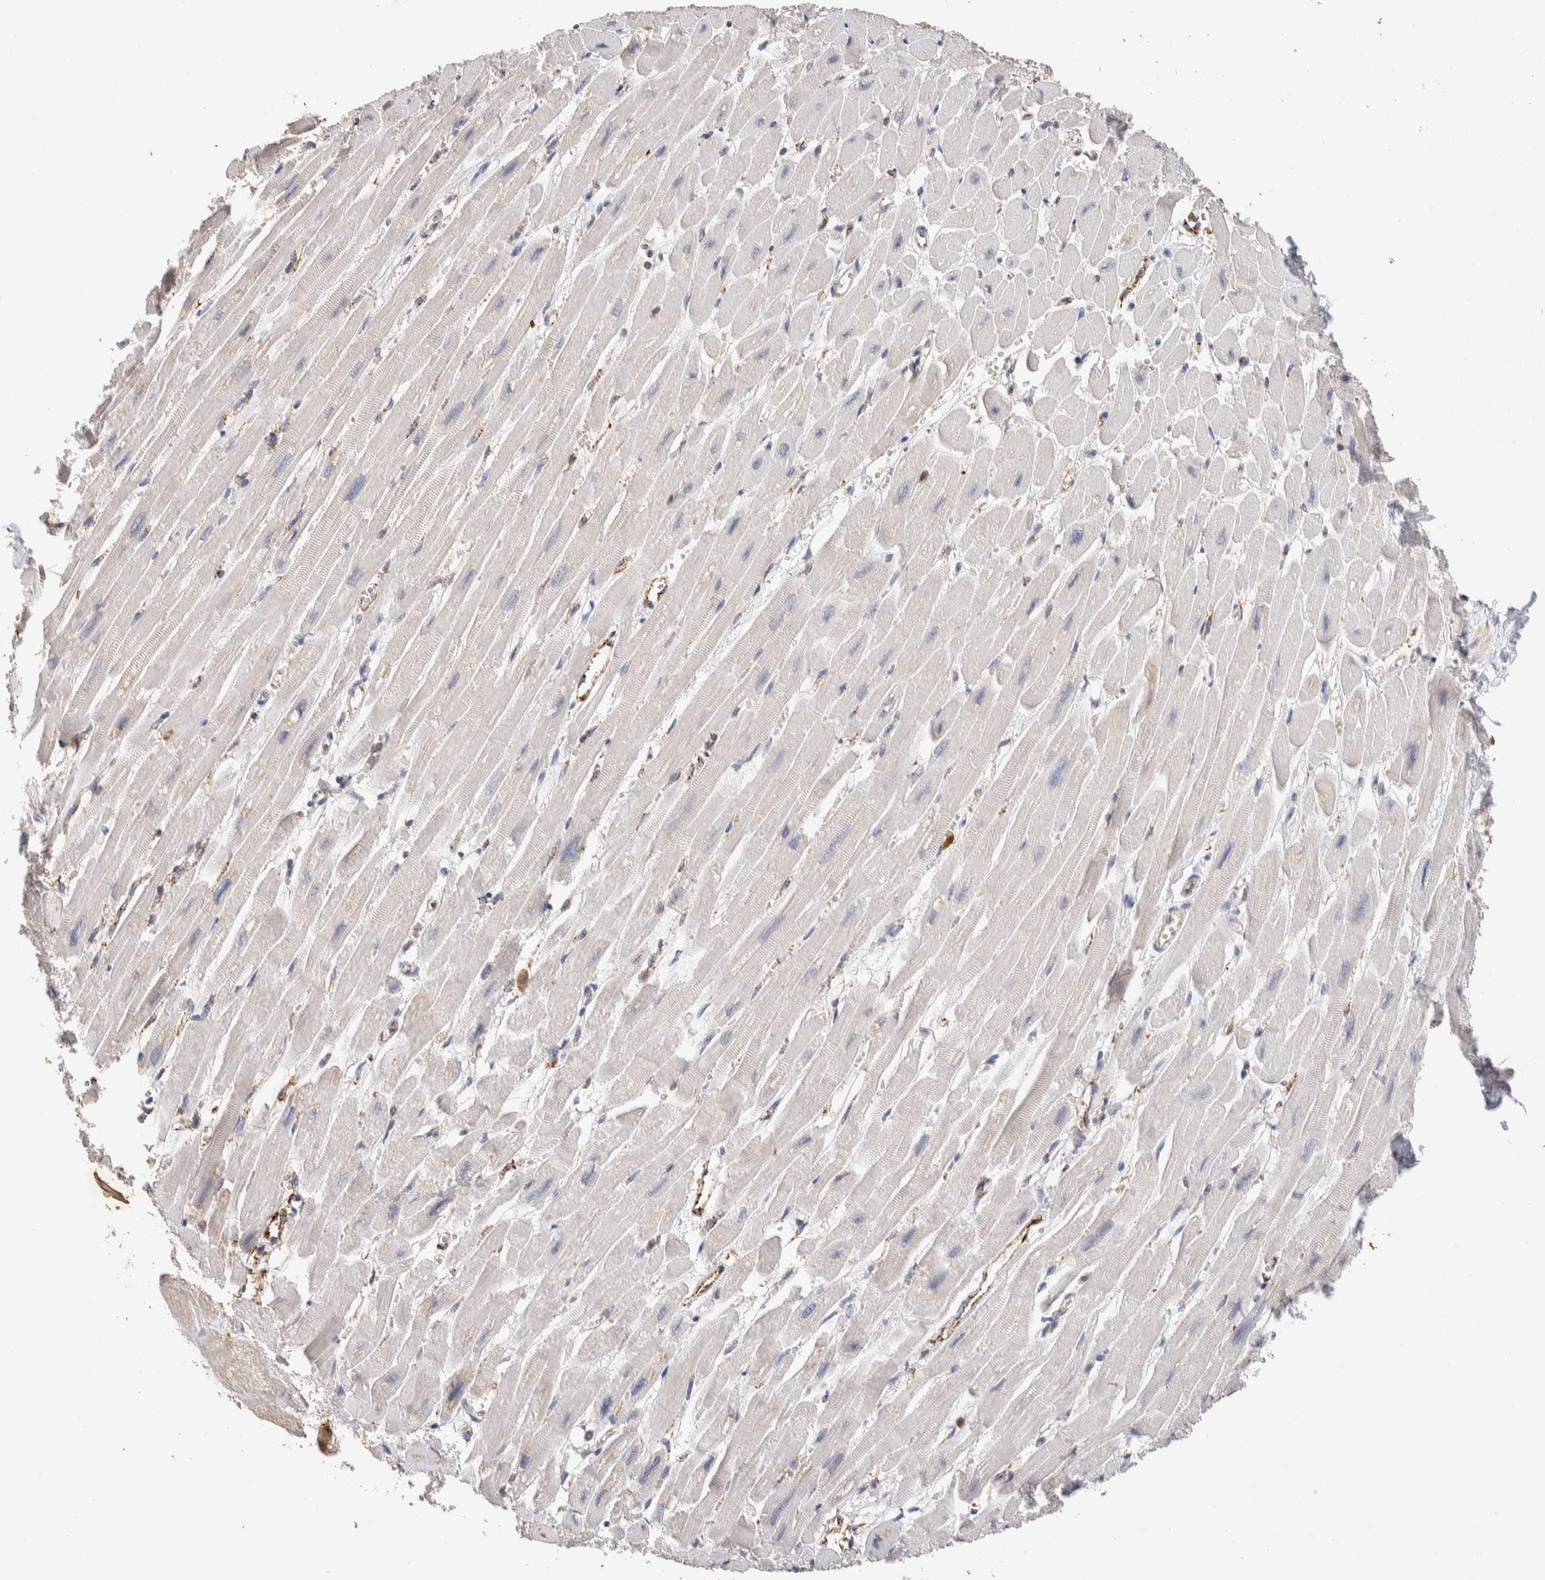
{"staining": {"intensity": "negative", "quantity": "none", "location": "none"}, "tissue": "heart muscle", "cell_type": "Cardiomyocytes", "image_type": "normal", "snomed": [{"axis": "morphology", "description": "Normal tissue, NOS"}, {"axis": "topography", "description": "Heart"}], "caption": "The photomicrograph shows no significant staining in cardiomyocytes of heart muscle.", "gene": "NSMAF", "patient": {"sex": "male", "age": 49}}